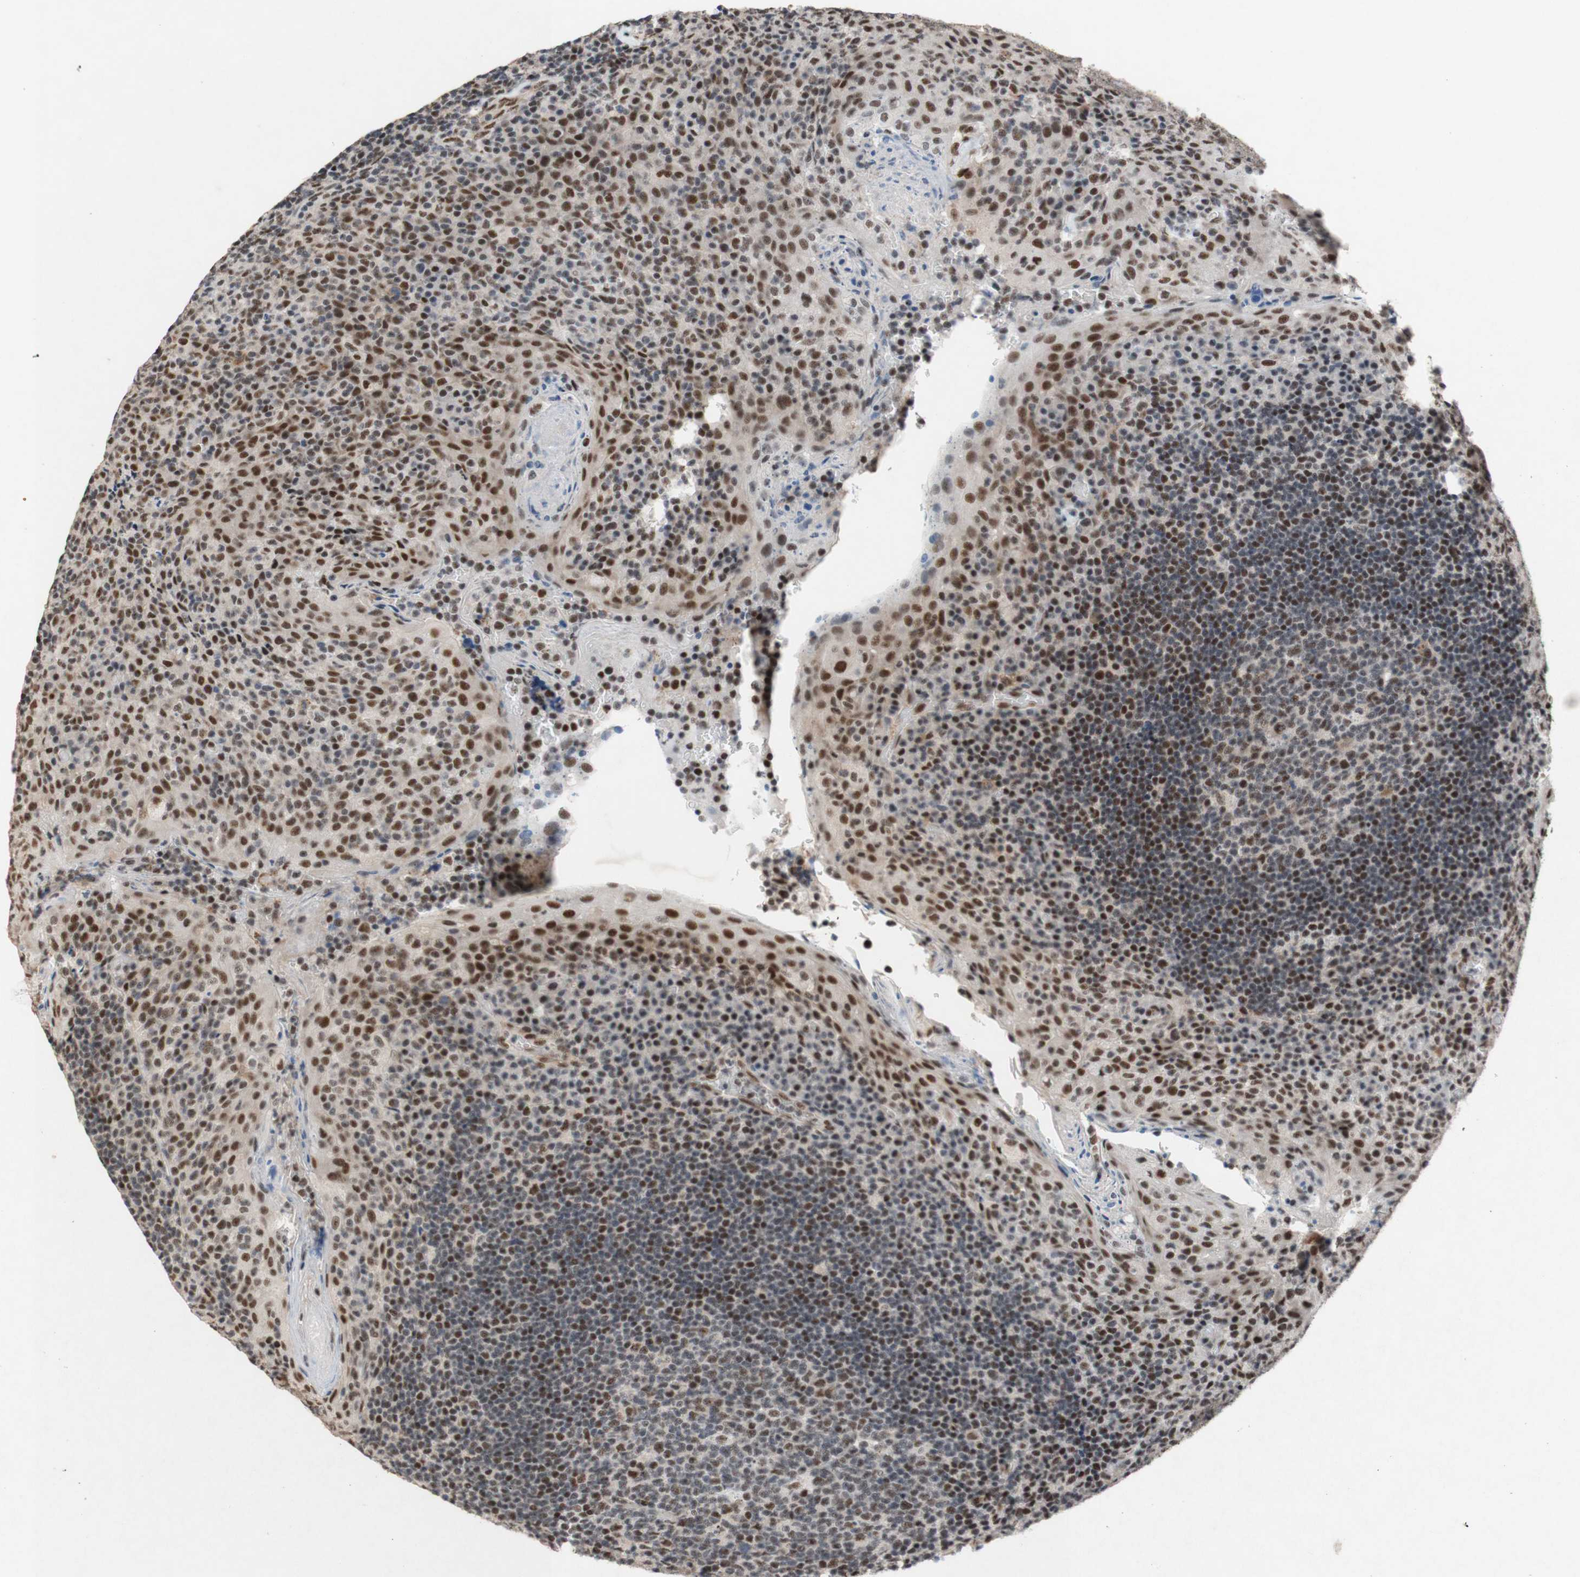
{"staining": {"intensity": "moderate", "quantity": "25%-75%", "location": "nuclear"}, "tissue": "tonsil", "cell_type": "Germinal center cells", "image_type": "normal", "snomed": [{"axis": "morphology", "description": "Normal tissue, NOS"}, {"axis": "topography", "description": "Tonsil"}], "caption": "A high-resolution micrograph shows immunohistochemistry (IHC) staining of unremarkable tonsil, which exhibits moderate nuclear expression in approximately 25%-75% of germinal center cells. The staining was performed using DAB to visualize the protein expression in brown, while the nuclei were stained in blue with hematoxylin (Magnification: 20x).", "gene": "TLE1", "patient": {"sex": "male", "age": 17}}